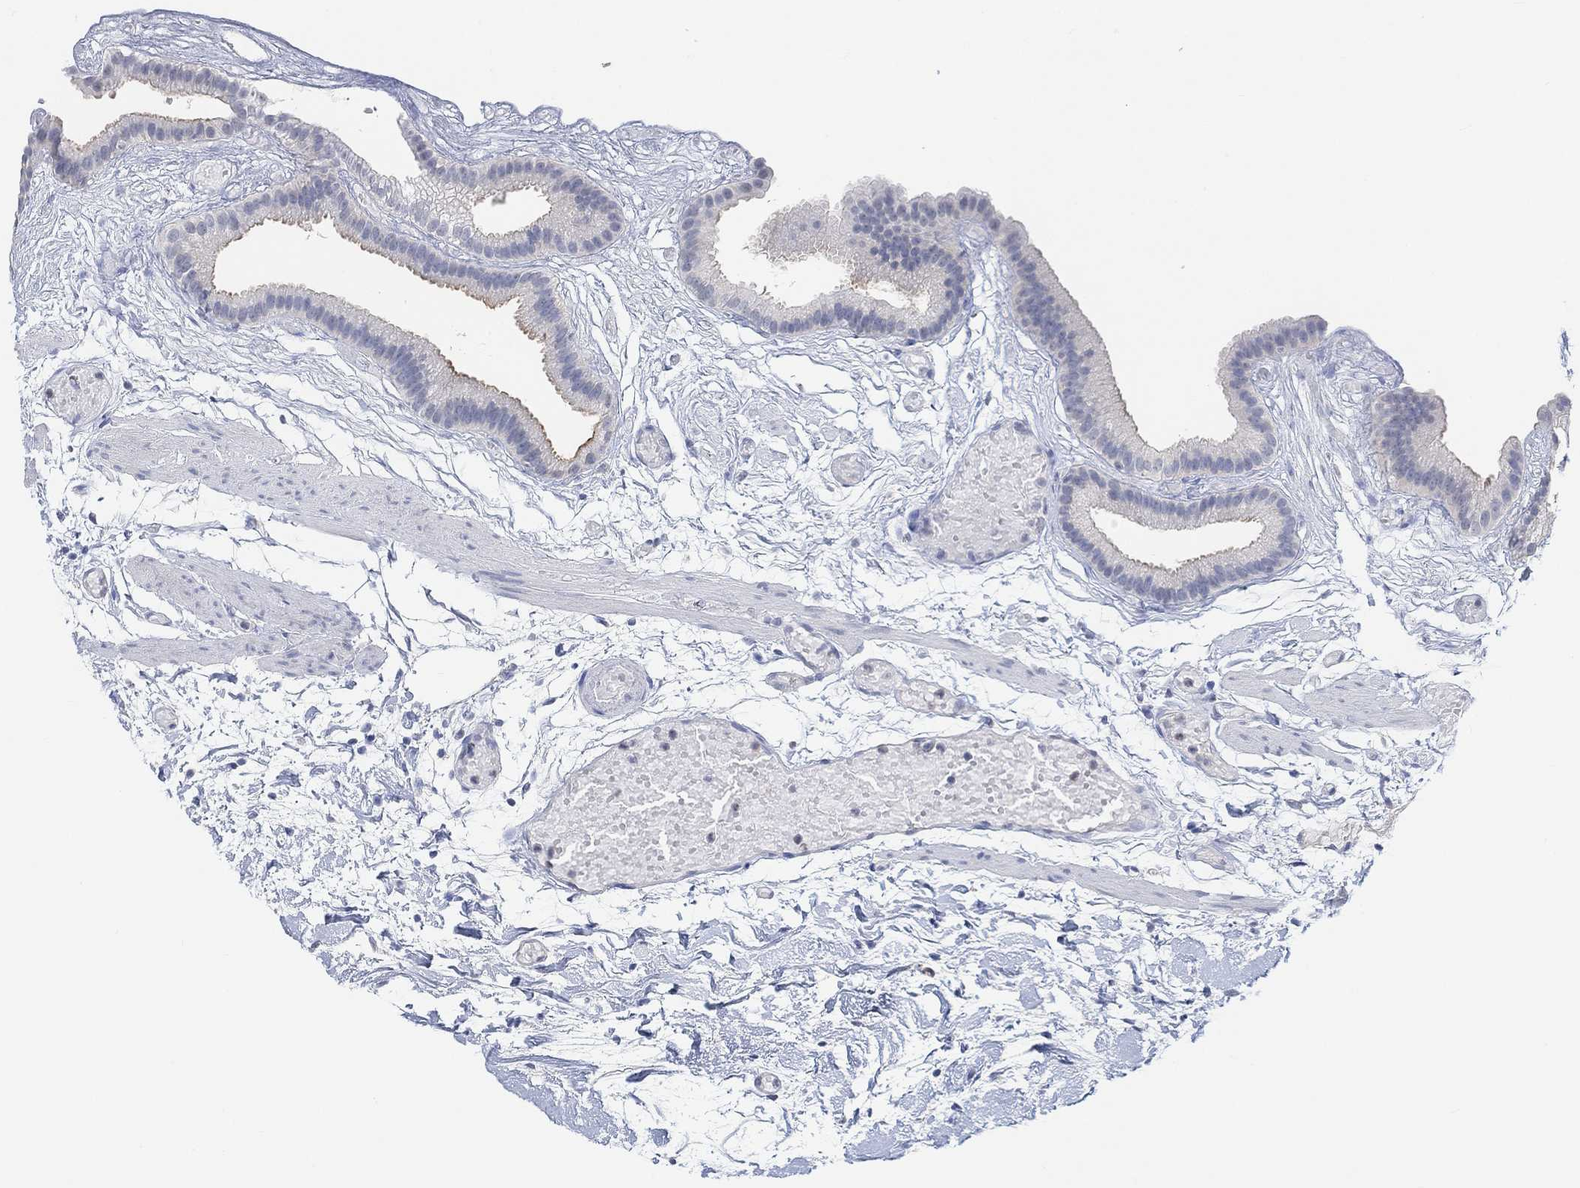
{"staining": {"intensity": "moderate", "quantity": "<25%", "location": "cytoplasmic/membranous"}, "tissue": "gallbladder", "cell_type": "Glandular cells", "image_type": "normal", "snomed": [{"axis": "morphology", "description": "Normal tissue, NOS"}, {"axis": "topography", "description": "Gallbladder"}], "caption": "Moderate cytoplasmic/membranous positivity is identified in approximately <25% of glandular cells in unremarkable gallbladder. The staining is performed using DAB (3,3'-diaminobenzidine) brown chromogen to label protein expression. The nuclei are counter-stained blue using hematoxylin.", "gene": "MUC1", "patient": {"sex": "female", "age": 45}}